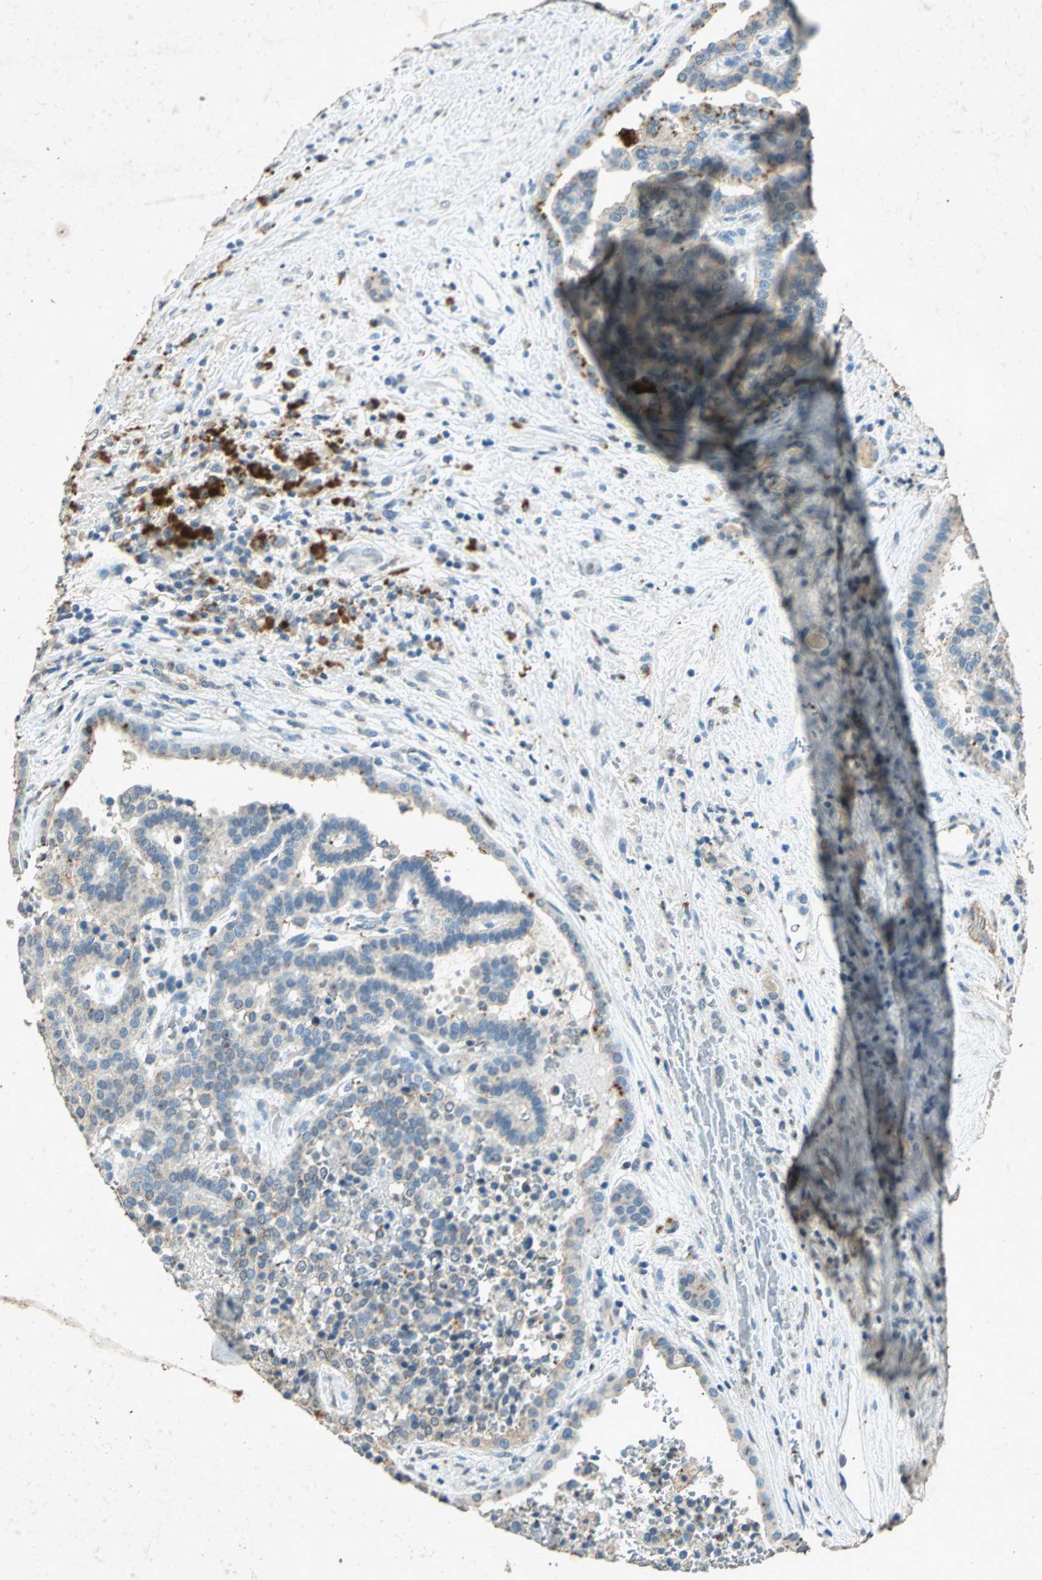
{"staining": {"intensity": "negative", "quantity": "none", "location": "none"}, "tissue": "renal cancer", "cell_type": "Tumor cells", "image_type": "cancer", "snomed": [{"axis": "morphology", "description": "Adenocarcinoma, NOS"}, {"axis": "topography", "description": "Kidney"}], "caption": "This is an IHC image of human renal cancer (adenocarcinoma). There is no staining in tumor cells.", "gene": "PSEN1", "patient": {"sex": "male", "age": 61}}